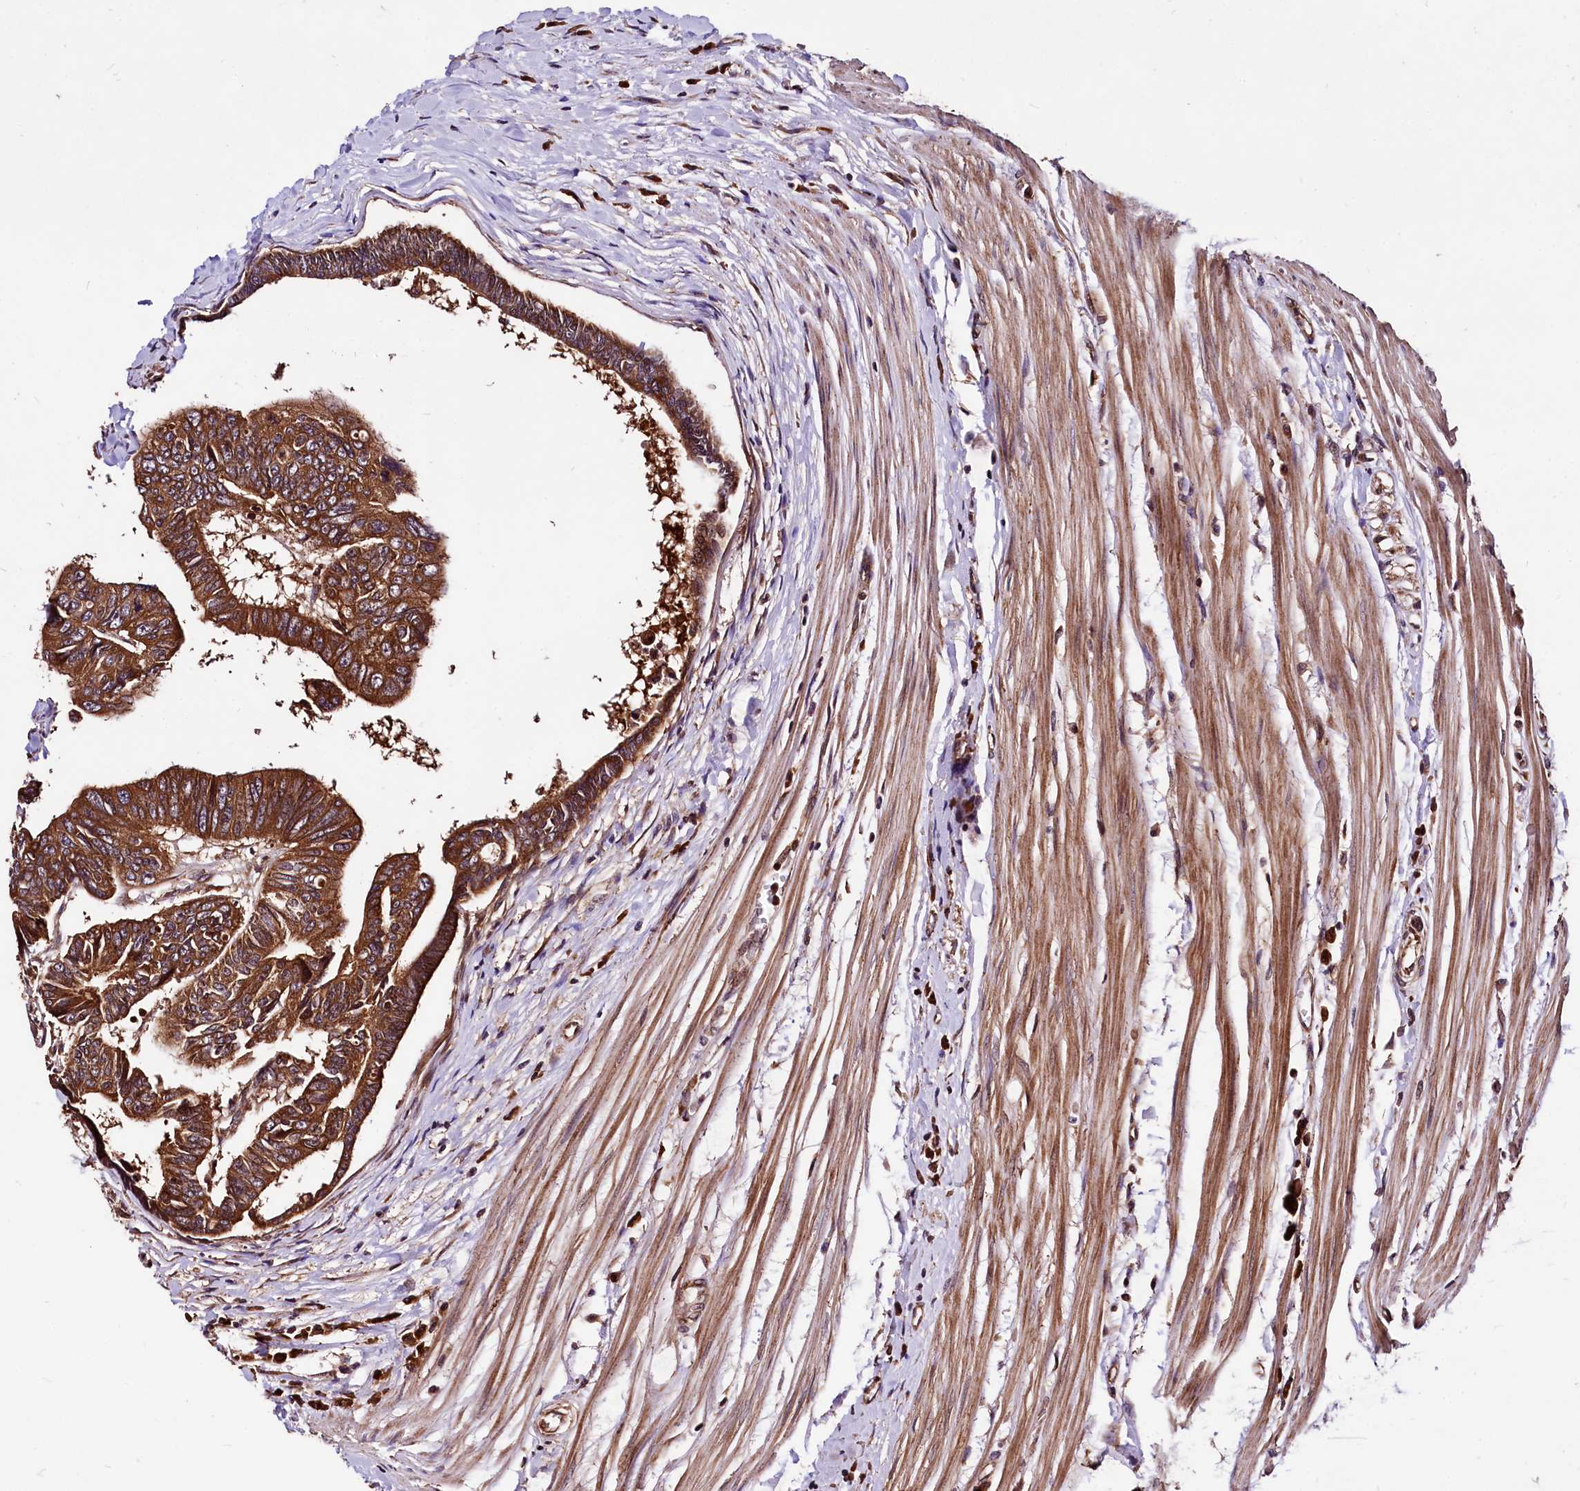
{"staining": {"intensity": "strong", "quantity": ">75%", "location": "cytoplasmic/membranous"}, "tissue": "colorectal cancer", "cell_type": "Tumor cells", "image_type": "cancer", "snomed": [{"axis": "morphology", "description": "Adenocarcinoma, NOS"}, {"axis": "topography", "description": "Rectum"}], "caption": "Colorectal adenocarcinoma tissue demonstrates strong cytoplasmic/membranous positivity in approximately >75% of tumor cells, visualized by immunohistochemistry. (Stains: DAB (3,3'-diaminobenzidine) in brown, nuclei in blue, Microscopy: brightfield microscopy at high magnification).", "gene": "LRSAM1", "patient": {"sex": "female", "age": 65}}